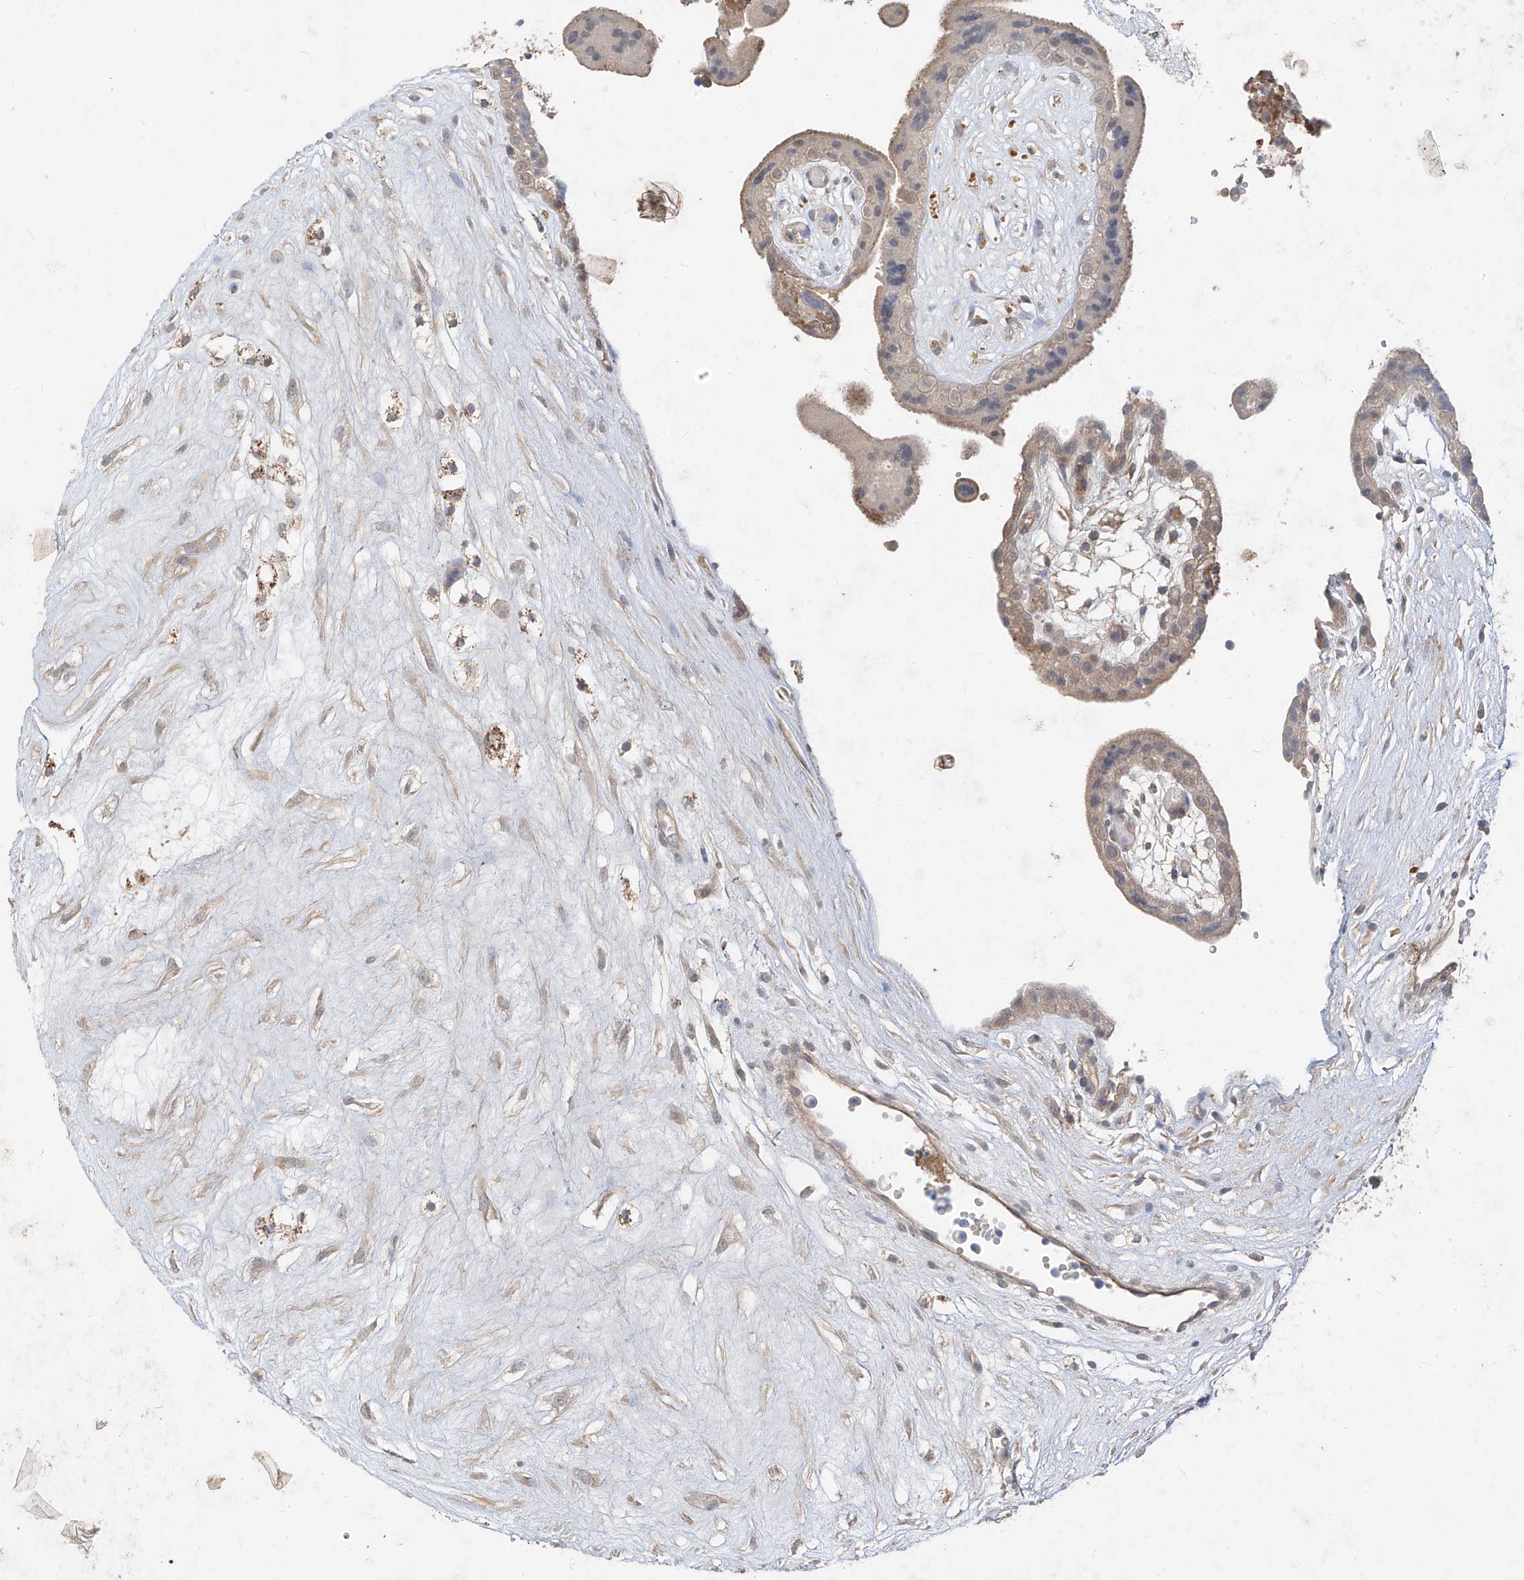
{"staining": {"intensity": "moderate", "quantity": "25%-75%", "location": "cytoplasmic/membranous"}, "tissue": "placenta", "cell_type": "Trophoblastic cells", "image_type": "normal", "snomed": [{"axis": "morphology", "description": "Normal tissue, NOS"}, {"axis": "topography", "description": "Placenta"}], "caption": "Trophoblastic cells exhibit moderate cytoplasmic/membranous staining in about 25%-75% of cells in unremarkable placenta. Nuclei are stained in blue.", "gene": "CACNA2D4", "patient": {"sex": "female", "age": 18}}